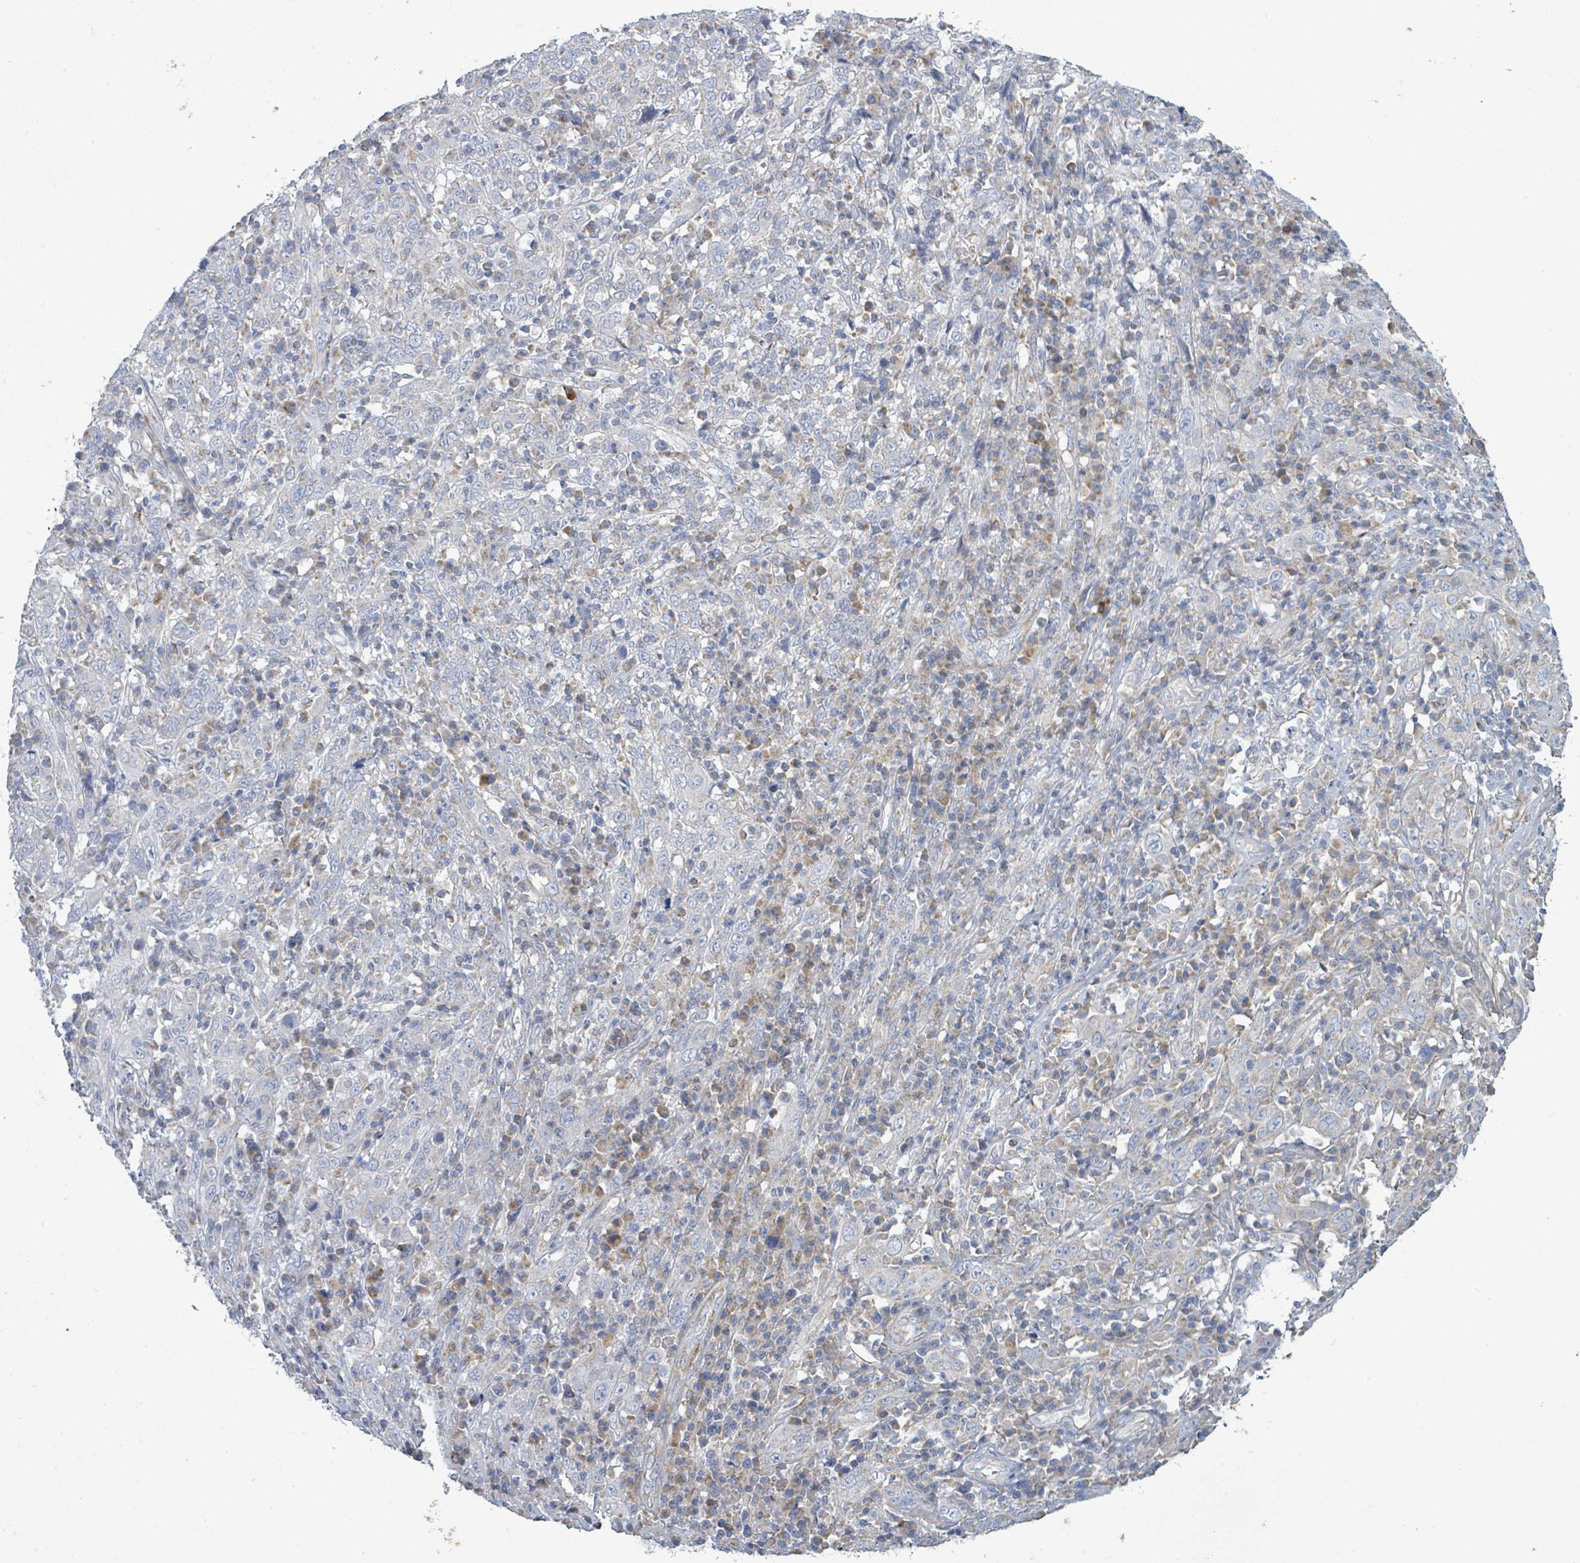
{"staining": {"intensity": "negative", "quantity": "none", "location": "none"}, "tissue": "cervical cancer", "cell_type": "Tumor cells", "image_type": "cancer", "snomed": [{"axis": "morphology", "description": "Squamous cell carcinoma, NOS"}, {"axis": "topography", "description": "Cervix"}], "caption": "Tumor cells show no significant expression in cervical cancer (squamous cell carcinoma). The staining is performed using DAB brown chromogen with nuclei counter-stained in using hematoxylin.", "gene": "ALG12", "patient": {"sex": "female", "age": 46}}